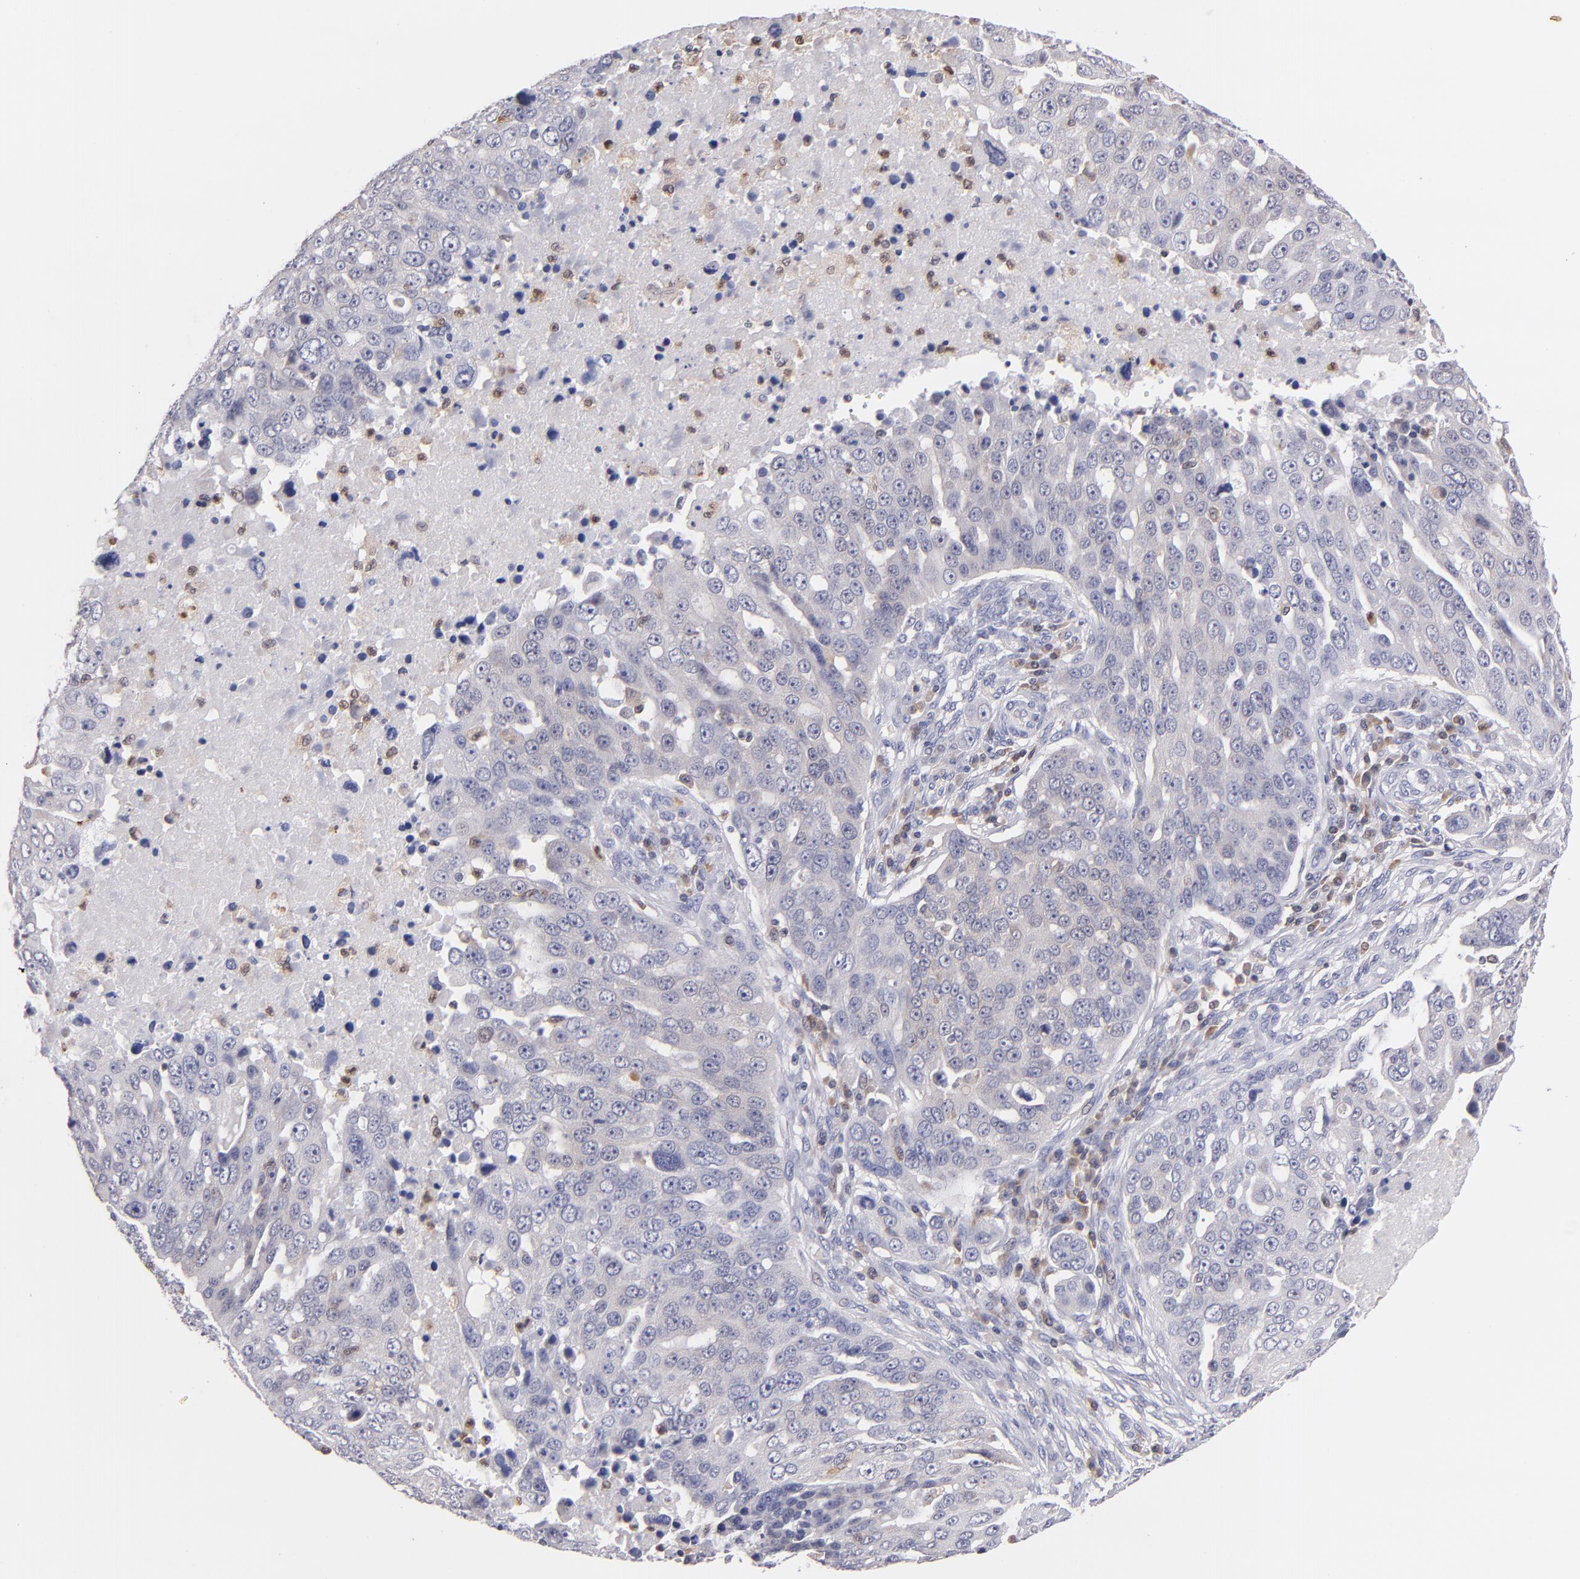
{"staining": {"intensity": "negative", "quantity": "none", "location": "none"}, "tissue": "ovarian cancer", "cell_type": "Tumor cells", "image_type": "cancer", "snomed": [{"axis": "morphology", "description": "Carcinoma, endometroid"}, {"axis": "topography", "description": "Ovary"}], "caption": "Immunohistochemistry image of ovarian endometroid carcinoma stained for a protein (brown), which displays no staining in tumor cells. The staining was performed using DAB to visualize the protein expression in brown, while the nuclei were stained in blue with hematoxylin (Magnification: 20x).", "gene": "PRKCD", "patient": {"sex": "female", "age": 75}}